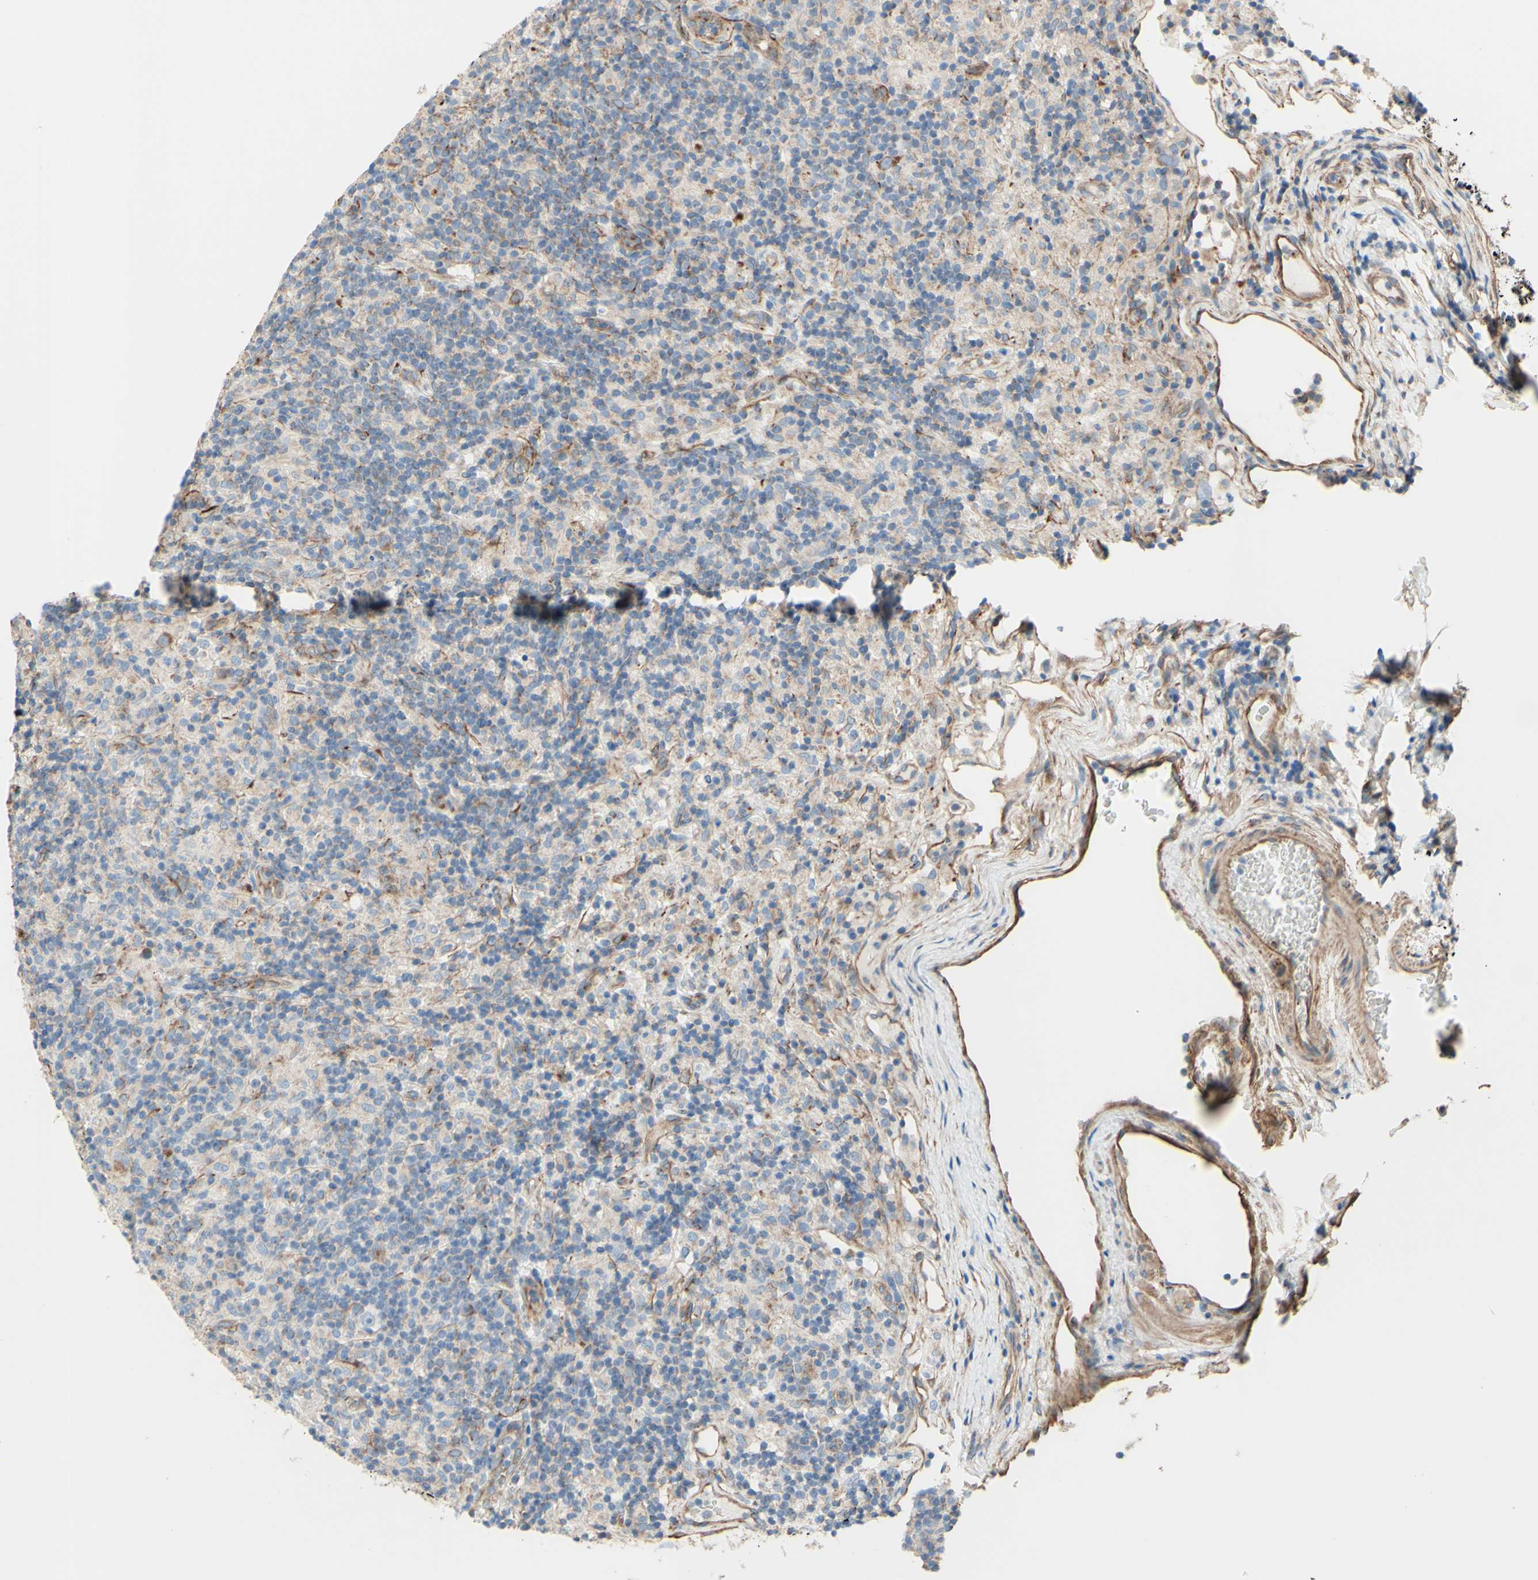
{"staining": {"intensity": "negative", "quantity": "none", "location": "none"}, "tissue": "lymphoma", "cell_type": "Tumor cells", "image_type": "cancer", "snomed": [{"axis": "morphology", "description": "Hodgkin's disease, NOS"}, {"axis": "topography", "description": "Lymph node"}], "caption": "Tumor cells are negative for brown protein staining in Hodgkin's disease. The staining is performed using DAB brown chromogen with nuclei counter-stained in using hematoxylin.", "gene": "ENDOD1", "patient": {"sex": "male", "age": 70}}